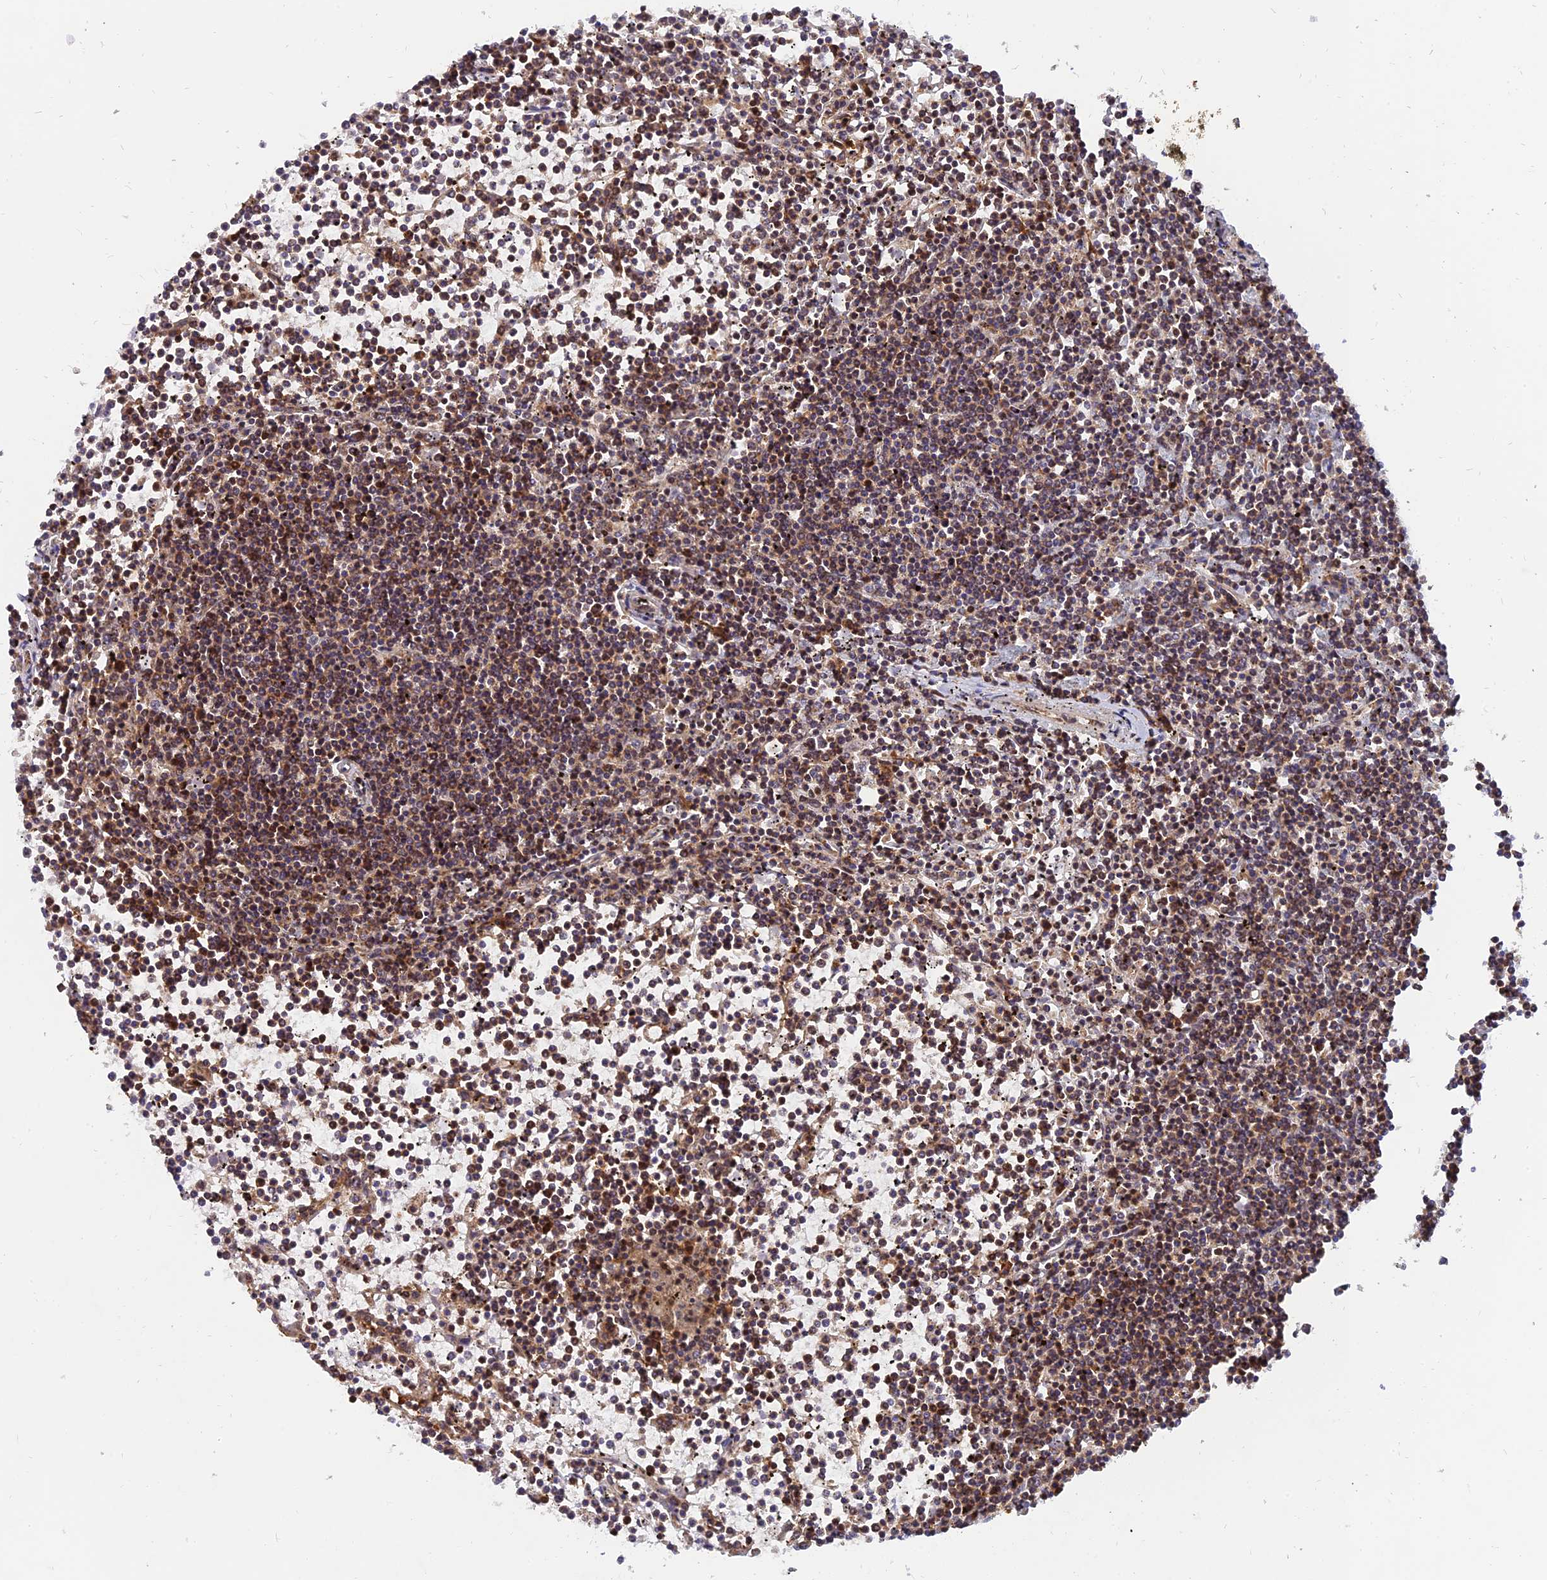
{"staining": {"intensity": "moderate", "quantity": "25%-75%", "location": "cytoplasmic/membranous"}, "tissue": "lymphoma", "cell_type": "Tumor cells", "image_type": "cancer", "snomed": [{"axis": "morphology", "description": "Malignant lymphoma, non-Hodgkin's type, Low grade"}, {"axis": "topography", "description": "Spleen"}], "caption": "Tumor cells reveal medium levels of moderate cytoplasmic/membranous positivity in about 25%-75% of cells in human lymphoma.", "gene": "WDR41", "patient": {"sex": "female", "age": 19}}